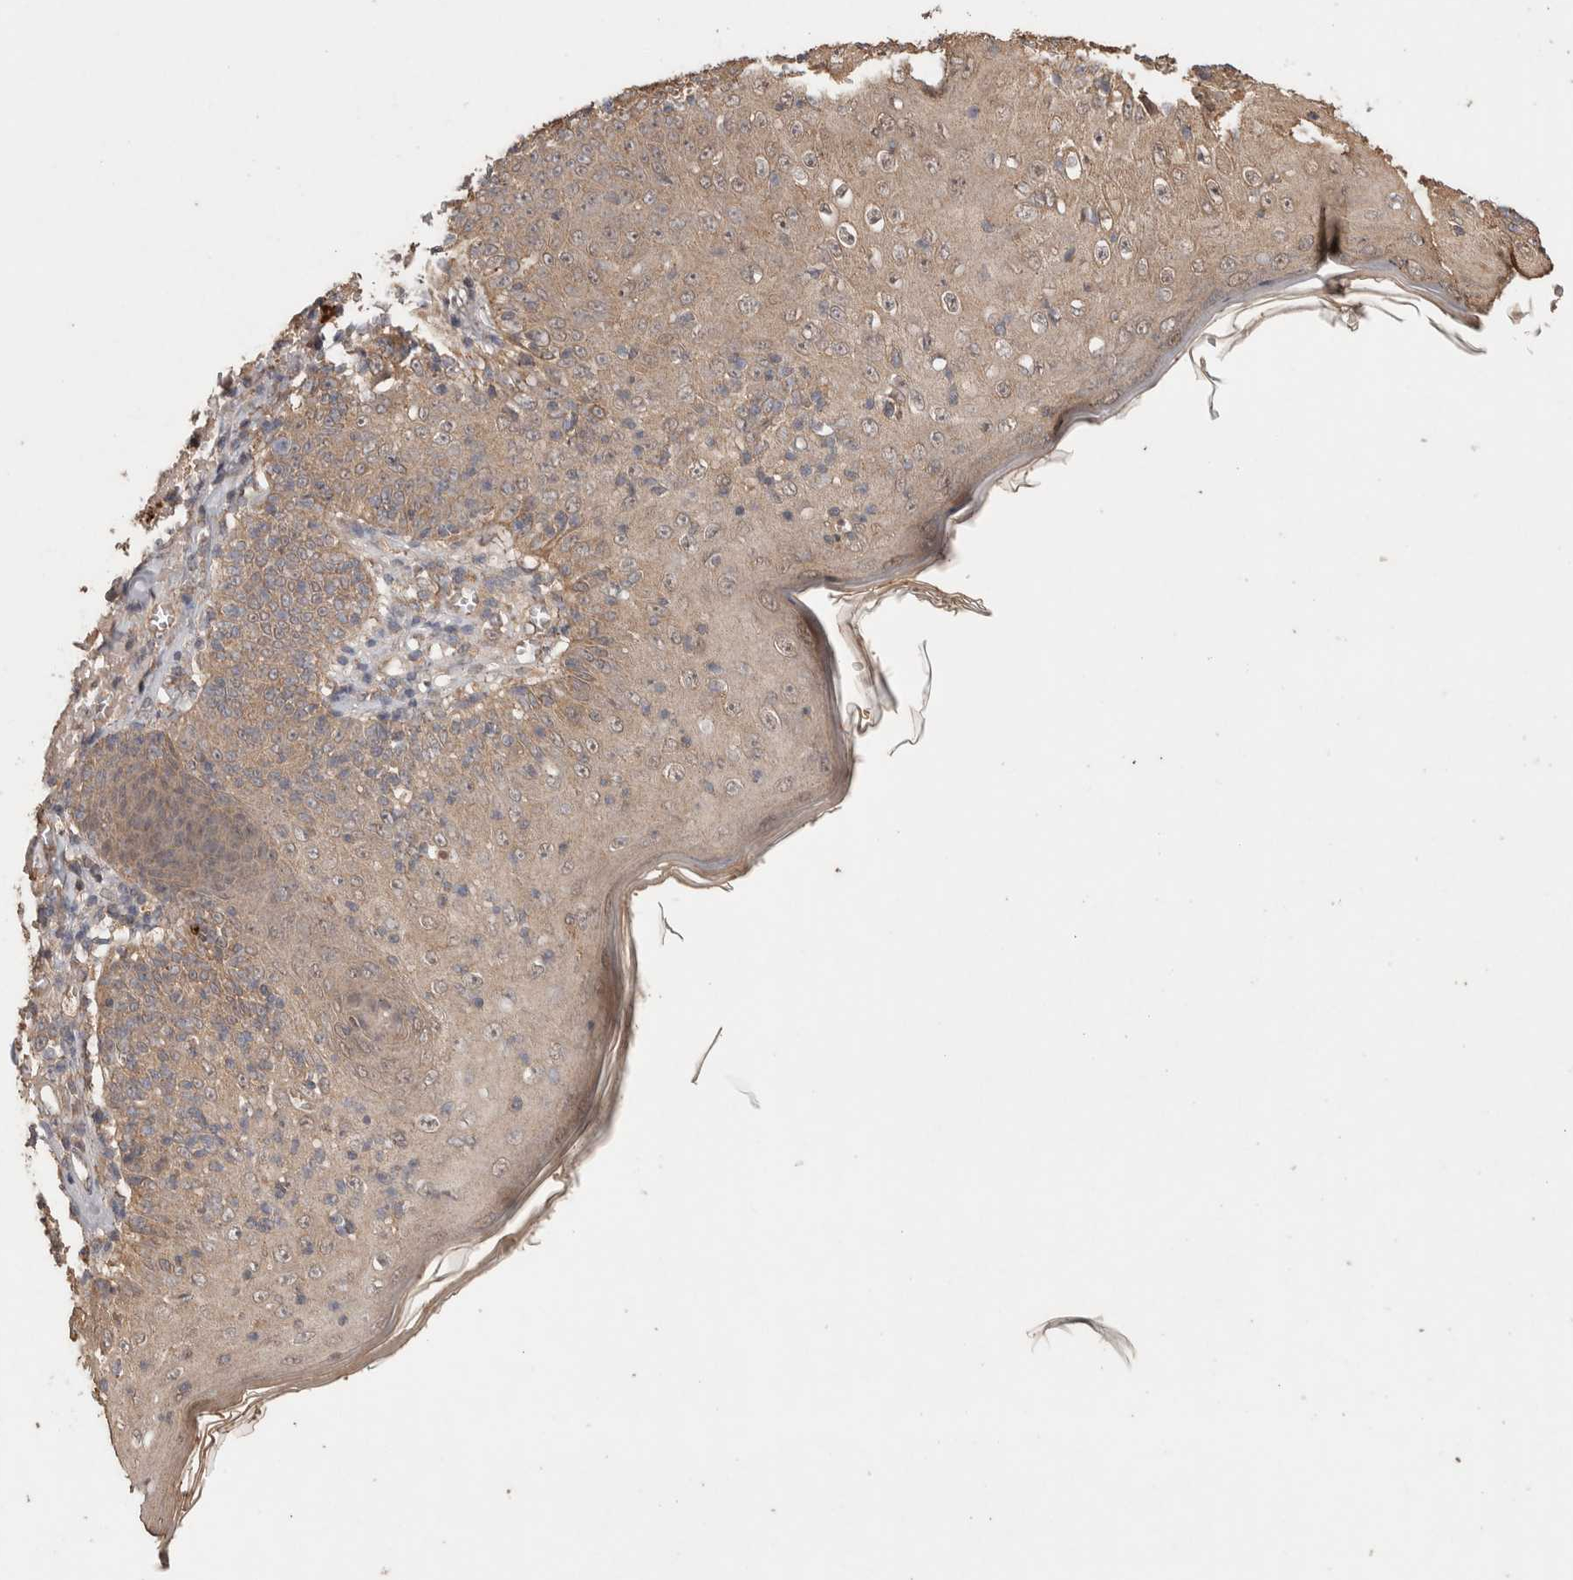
{"staining": {"intensity": "weak", "quantity": ">75%", "location": "cytoplasmic/membranous"}, "tissue": "skin cancer", "cell_type": "Tumor cells", "image_type": "cancer", "snomed": [{"axis": "morphology", "description": "Squamous cell carcinoma, NOS"}, {"axis": "topography", "description": "Skin"}], "caption": "This image displays immunohistochemistry staining of human squamous cell carcinoma (skin), with low weak cytoplasmic/membranous positivity in approximately >75% of tumor cells.", "gene": "KCNJ5", "patient": {"sex": "female", "age": 88}}